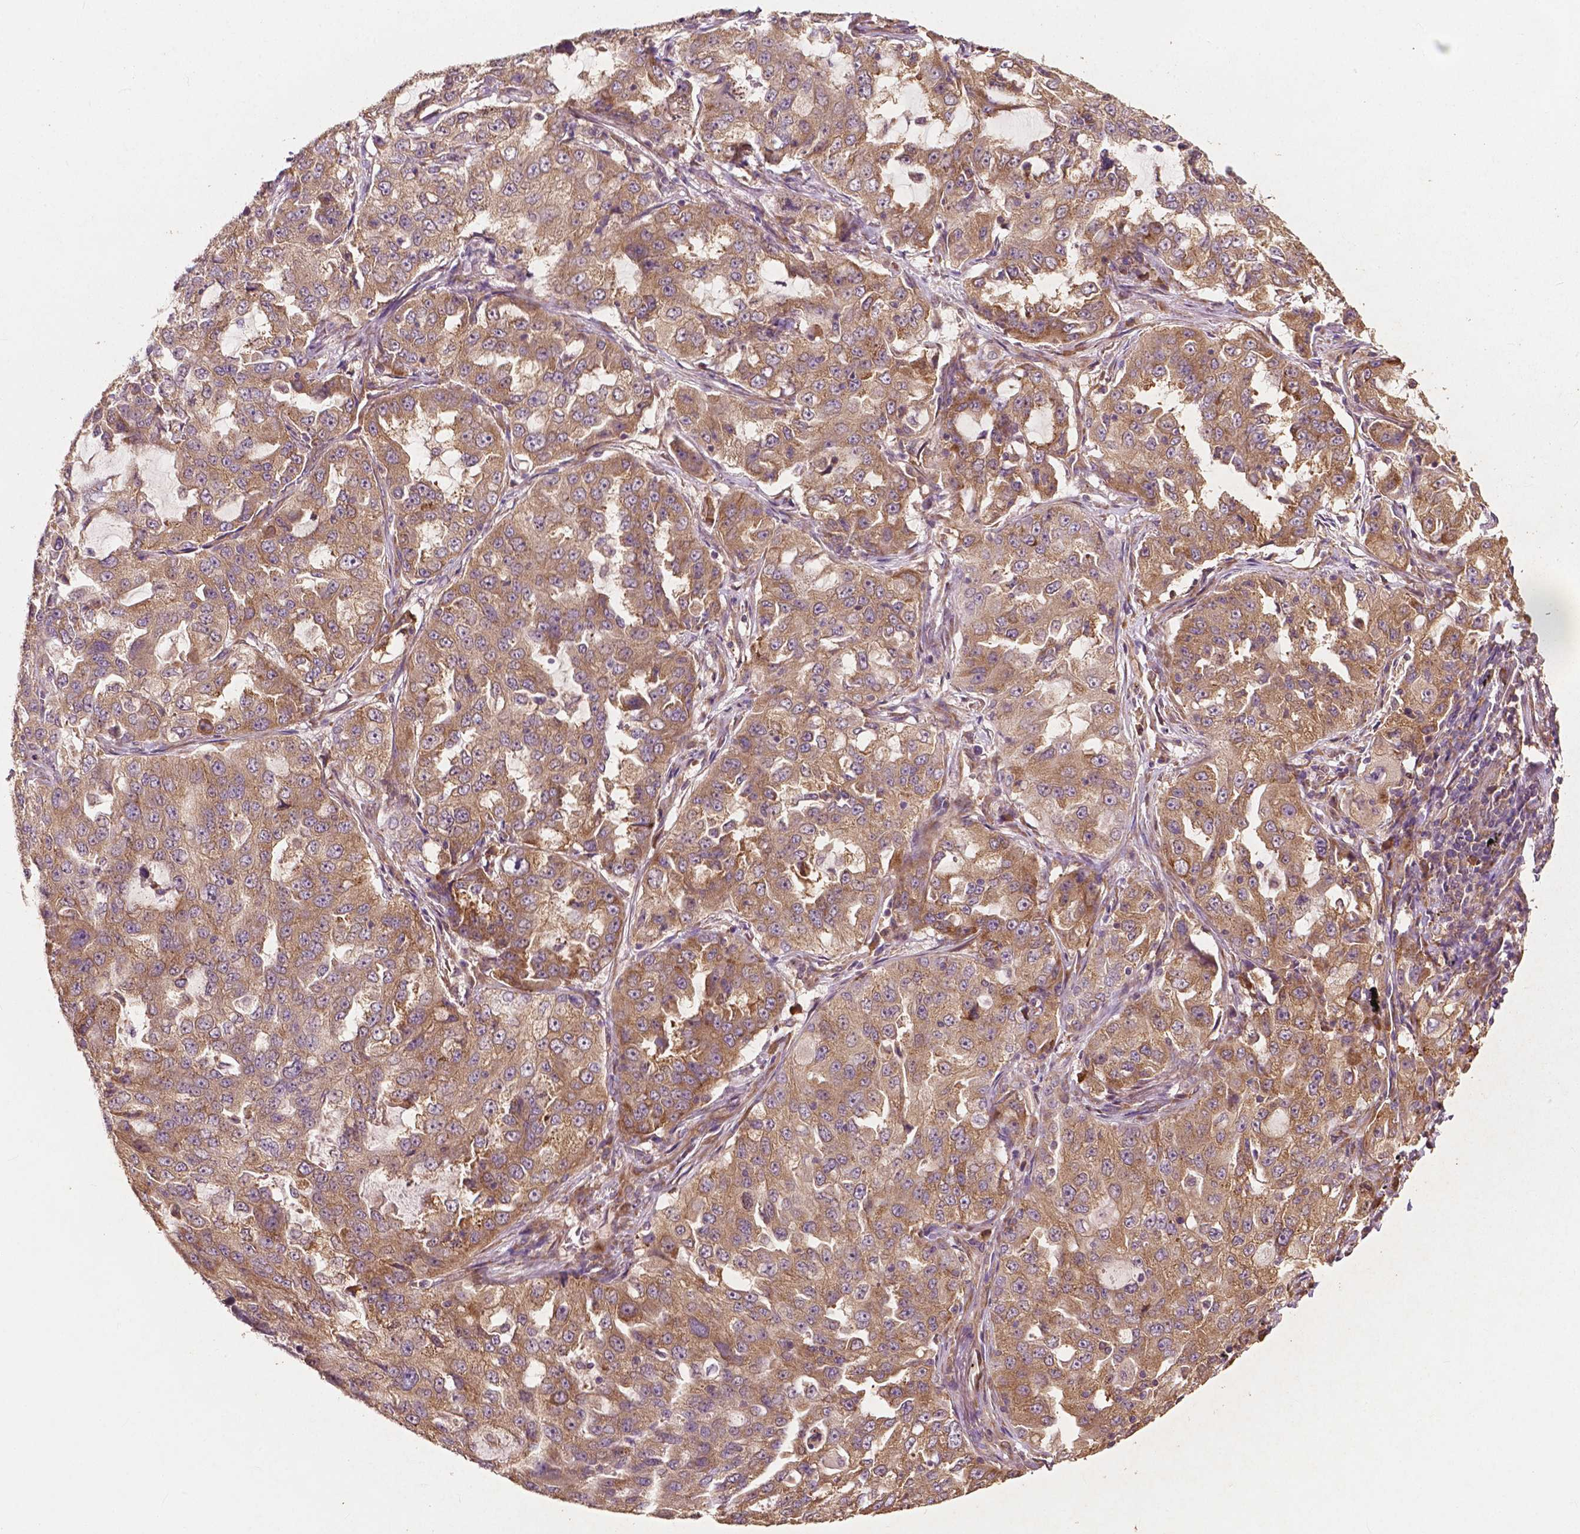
{"staining": {"intensity": "moderate", "quantity": ">75%", "location": "cytoplasmic/membranous"}, "tissue": "lung cancer", "cell_type": "Tumor cells", "image_type": "cancer", "snomed": [{"axis": "morphology", "description": "Adenocarcinoma, NOS"}, {"axis": "topography", "description": "Lung"}], "caption": "Moderate cytoplasmic/membranous staining is appreciated in about >75% of tumor cells in lung cancer. (DAB (3,3'-diaminobenzidine) = brown stain, brightfield microscopy at high magnification).", "gene": "G3BP1", "patient": {"sex": "female", "age": 61}}